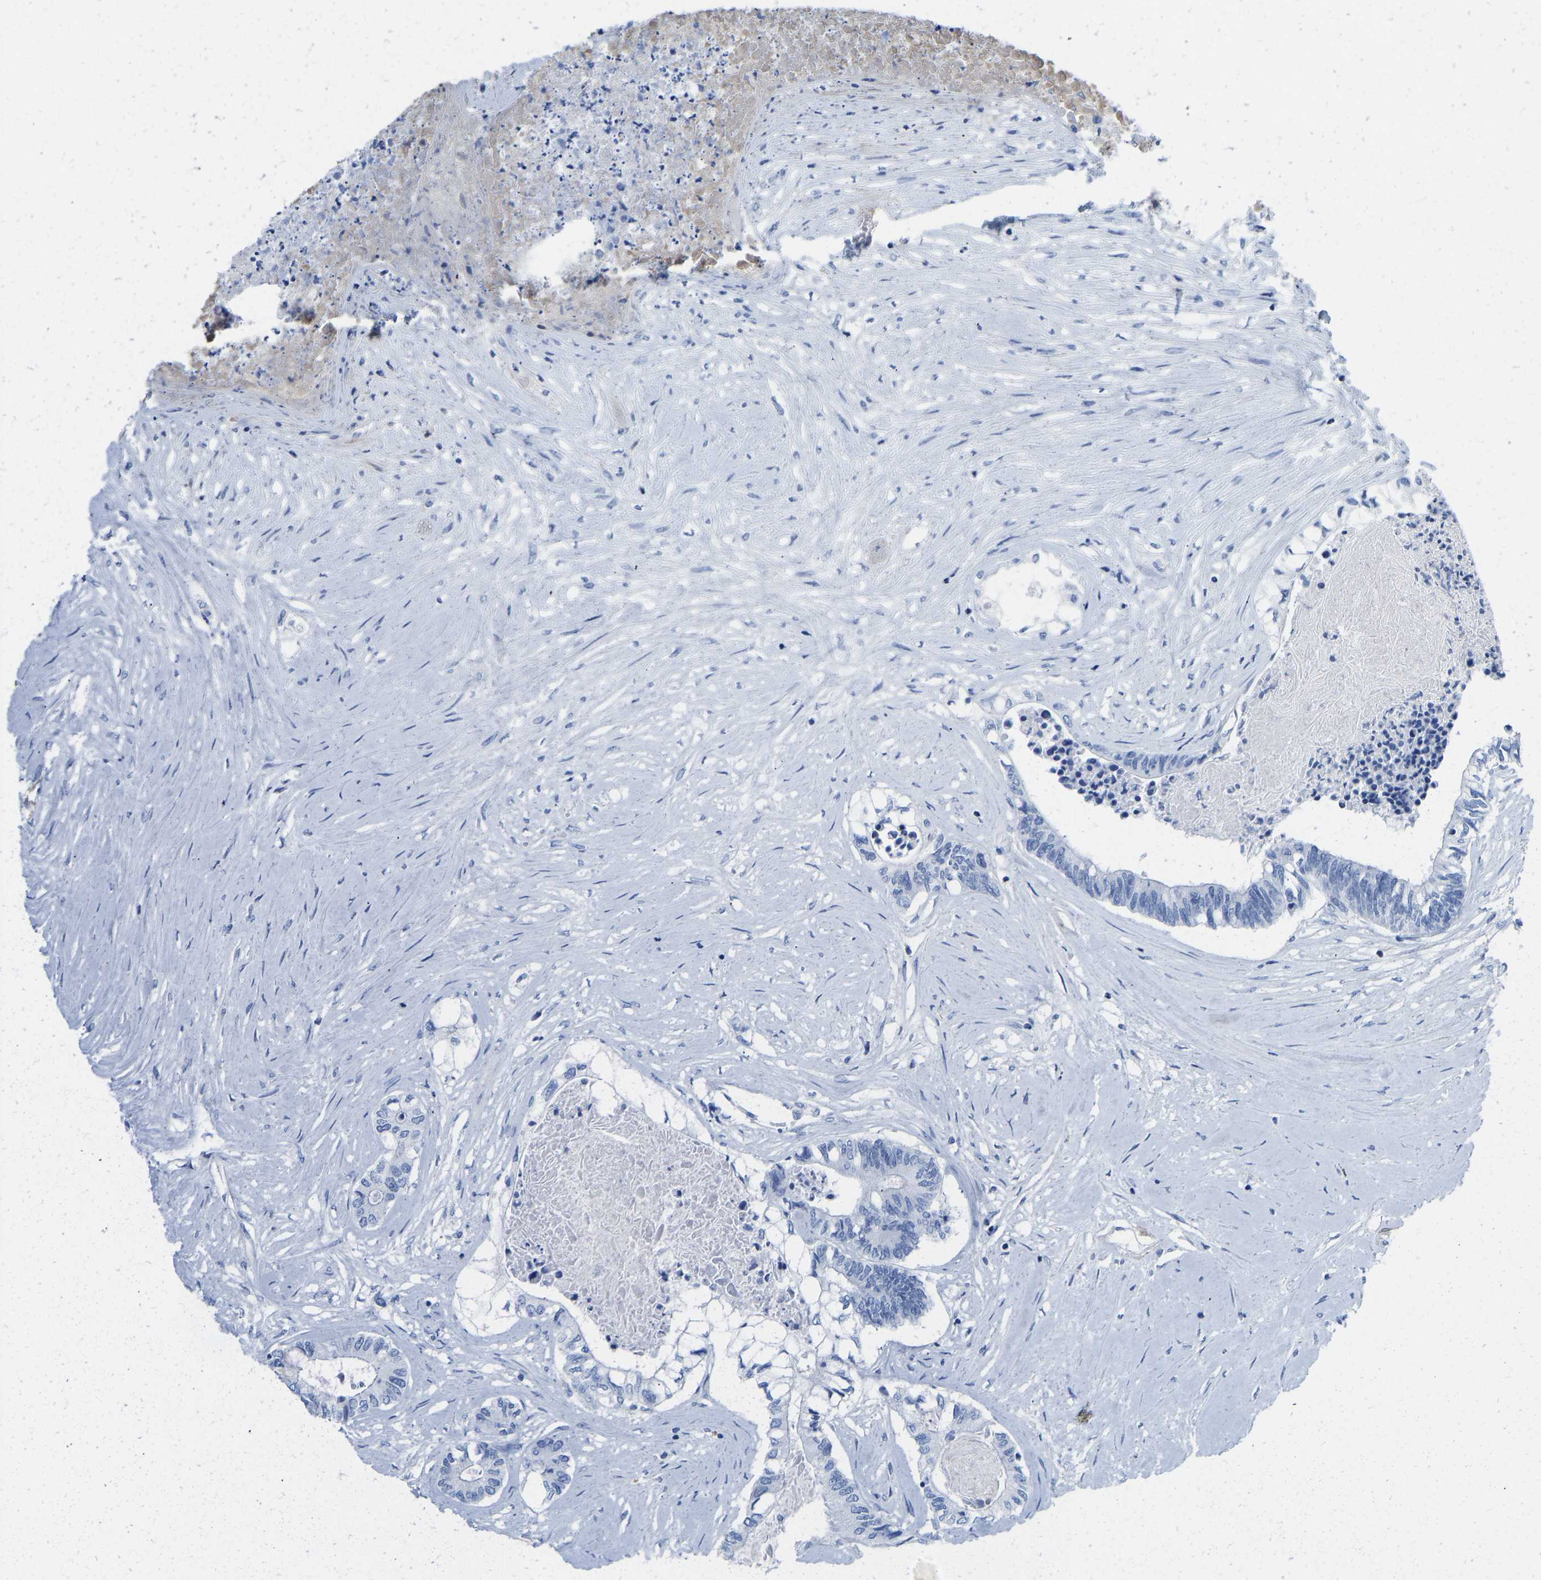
{"staining": {"intensity": "negative", "quantity": "none", "location": "none"}, "tissue": "colorectal cancer", "cell_type": "Tumor cells", "image_type": "cancer", "snomed": [{"axis": "morphology", "description": "Adenocarcinoma, NOS"}, {"axis": "topography", "description": "Rectum"}], "caption": "Colorectal cancer (adenocarcinoma) was stained to show a protein in brown. There is no significant expression in tumor cells.", "gene": "NKAIN3", "patient": {"sex": "male", "age": 63}}